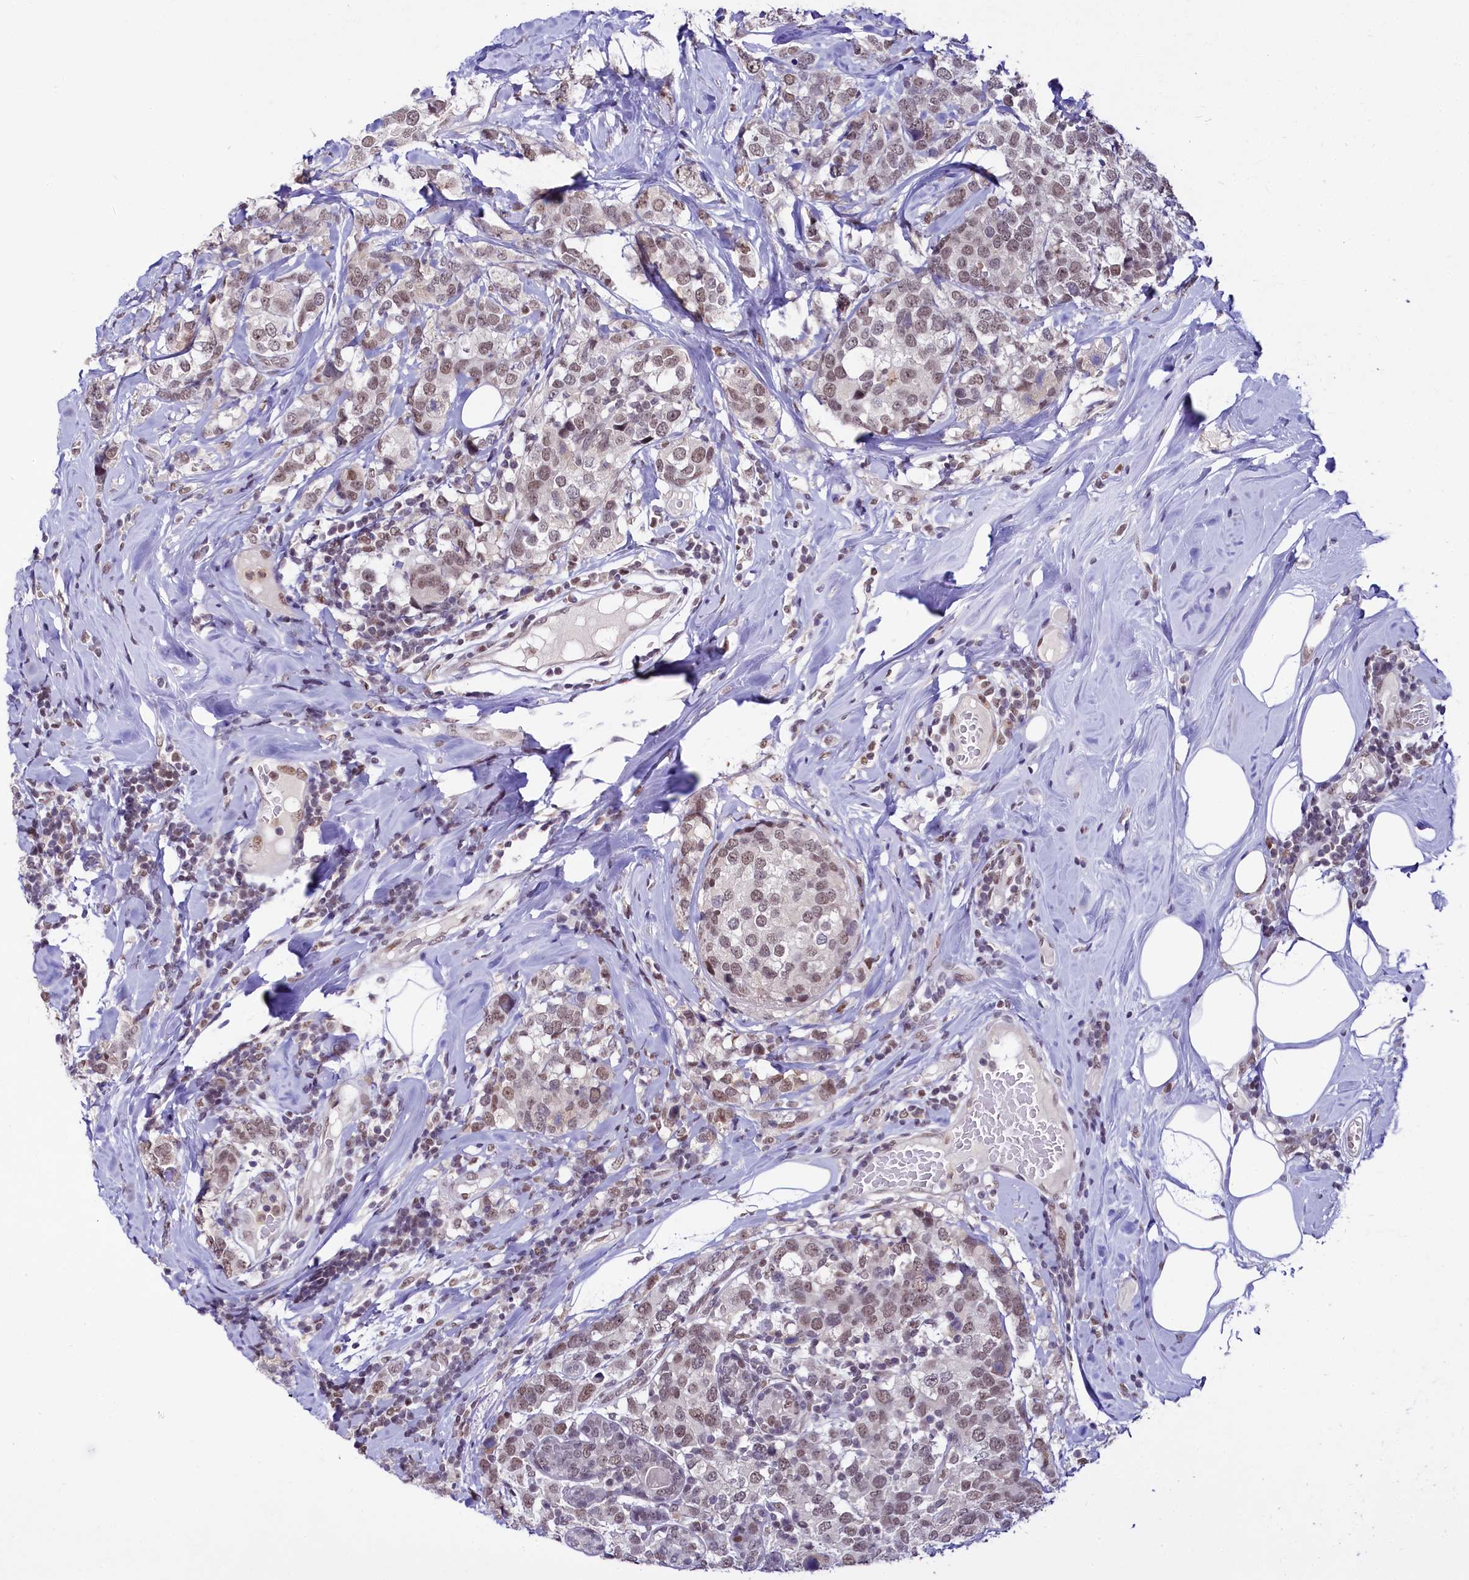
{"staining": {"intensity": "weak", "quantity": ">75%", "location": "nuclear"}, "tissue": "breast cancer", "cell_type": "Tumor cells", "image_type": "cancer", "snomed": [{"axis": "morphology", "description": "Lobular carcinoma"}, {"axis": "topography", "description": "Breast"}], "caption": "IHC histopathology image of human breast cancer stained for a protein (brown), which shows low levels of weak nuclear positivity in about >75% of tumor cells.", "gene": "SCAF11", "patient": {"sex": "female", "age": 59}}